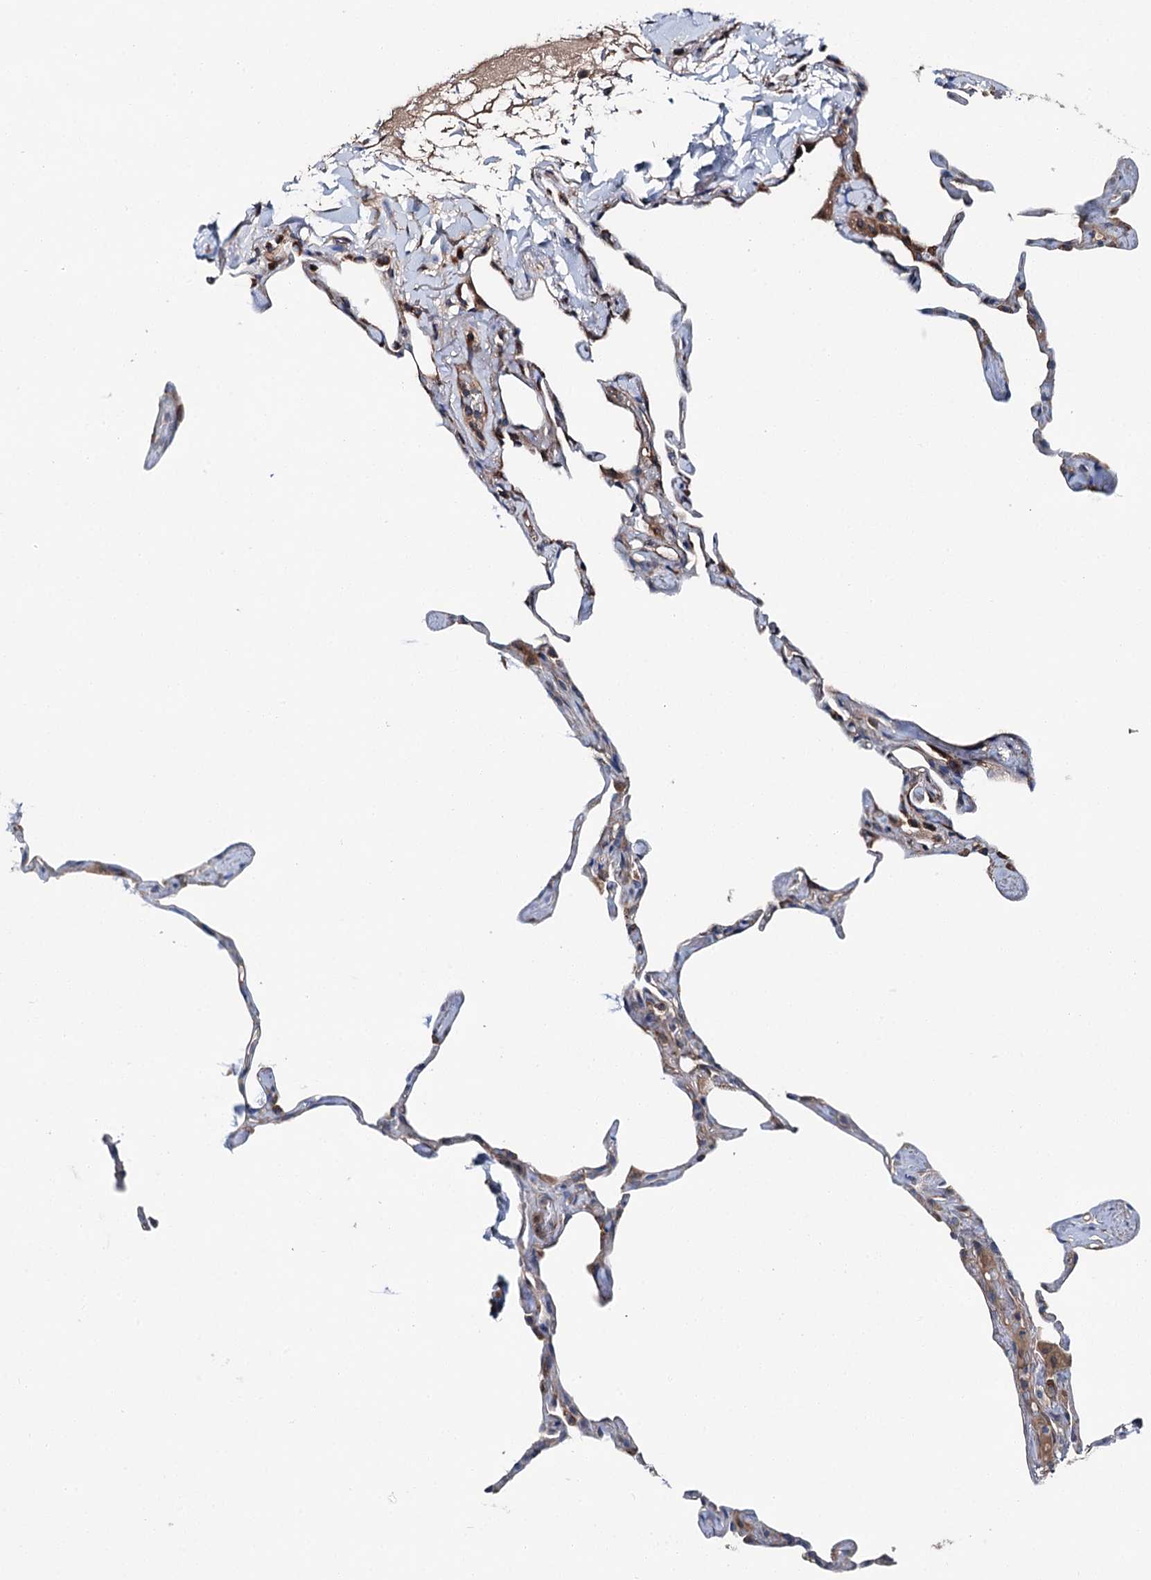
{"staining": {"intensity": "moderate", "quantity": "<25%", "location": "cytoplasmic/membranous"}, "tissue": "lung", "cell_type": "Alveolar cells", "image_type": "normal", "snomed": [{"axis": "morphology", "description": "Normal tissue, NOS"}, {"axis": "topography", "description": "Lung"}], "caption": "A brown stain labels moderate cytoplasmic/membranous staining of a protein in alveolar cells of benign human lung. The protein is shown in brown color, while the nuclei are stained blue.", "gene": "SLC22A25", "patient": {"sex": "male", "age": 65}}